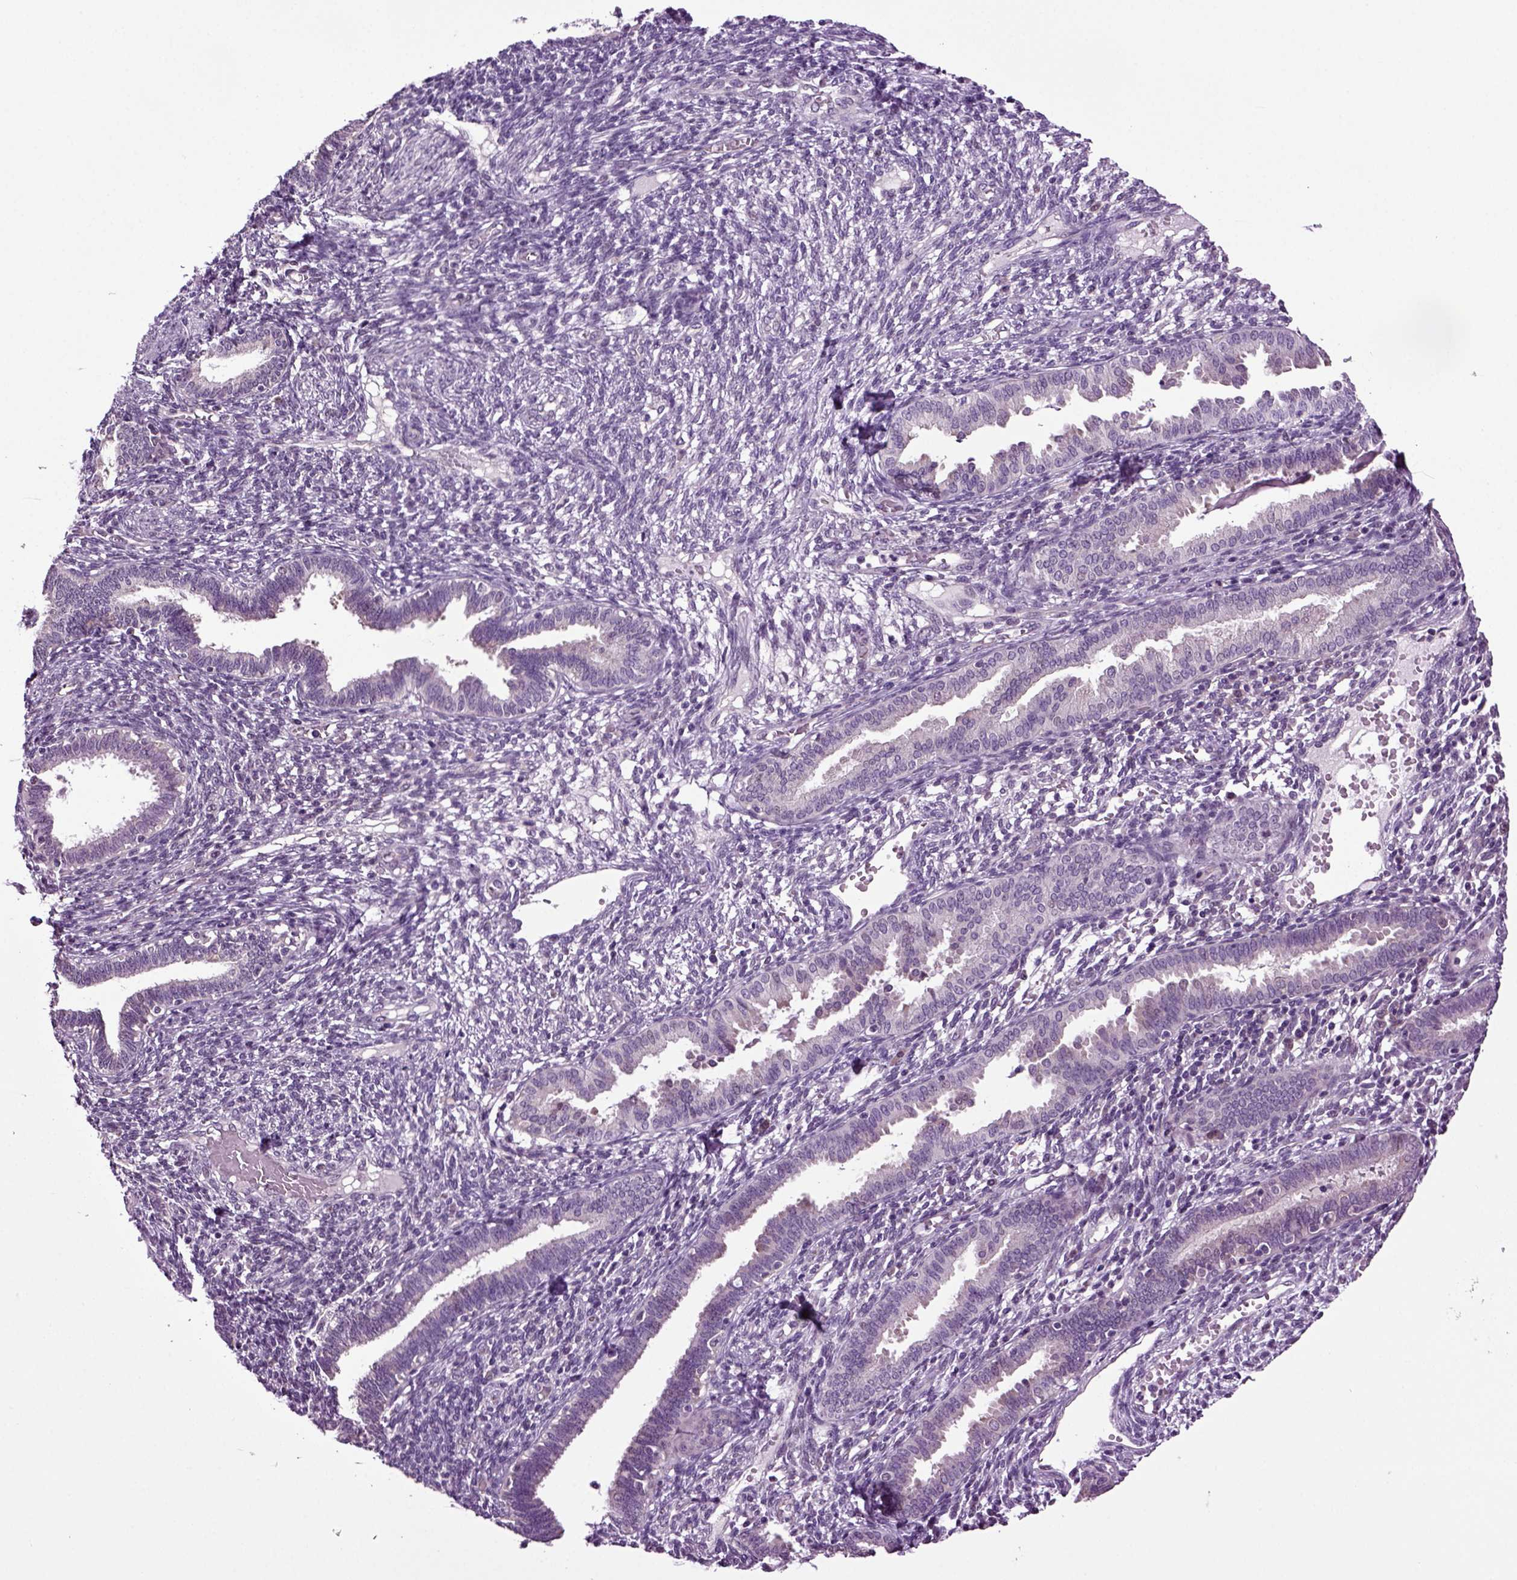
{"staining": {"intensity": "negative", "quantity": "none", "location": "none"}, "tissue": "endometrium", "cell_type": "Cells in endometrial stroma", "image_type": "normal", "snomed": [{"axis": "morphology", "description": "Normal tissue, NOS"}, {"axis": "topography", "description": "Endometrium"}], "caption": "Immunohistochemical staining of normal human endometrium displays no significant expression in cells in endometrial stroma. The staining is performed using DAB brown chromogen with nuclei counter-stained in using hematoxylin.", "gene": "PLCH2", "patient": {"sex": "female", "age": 42}}